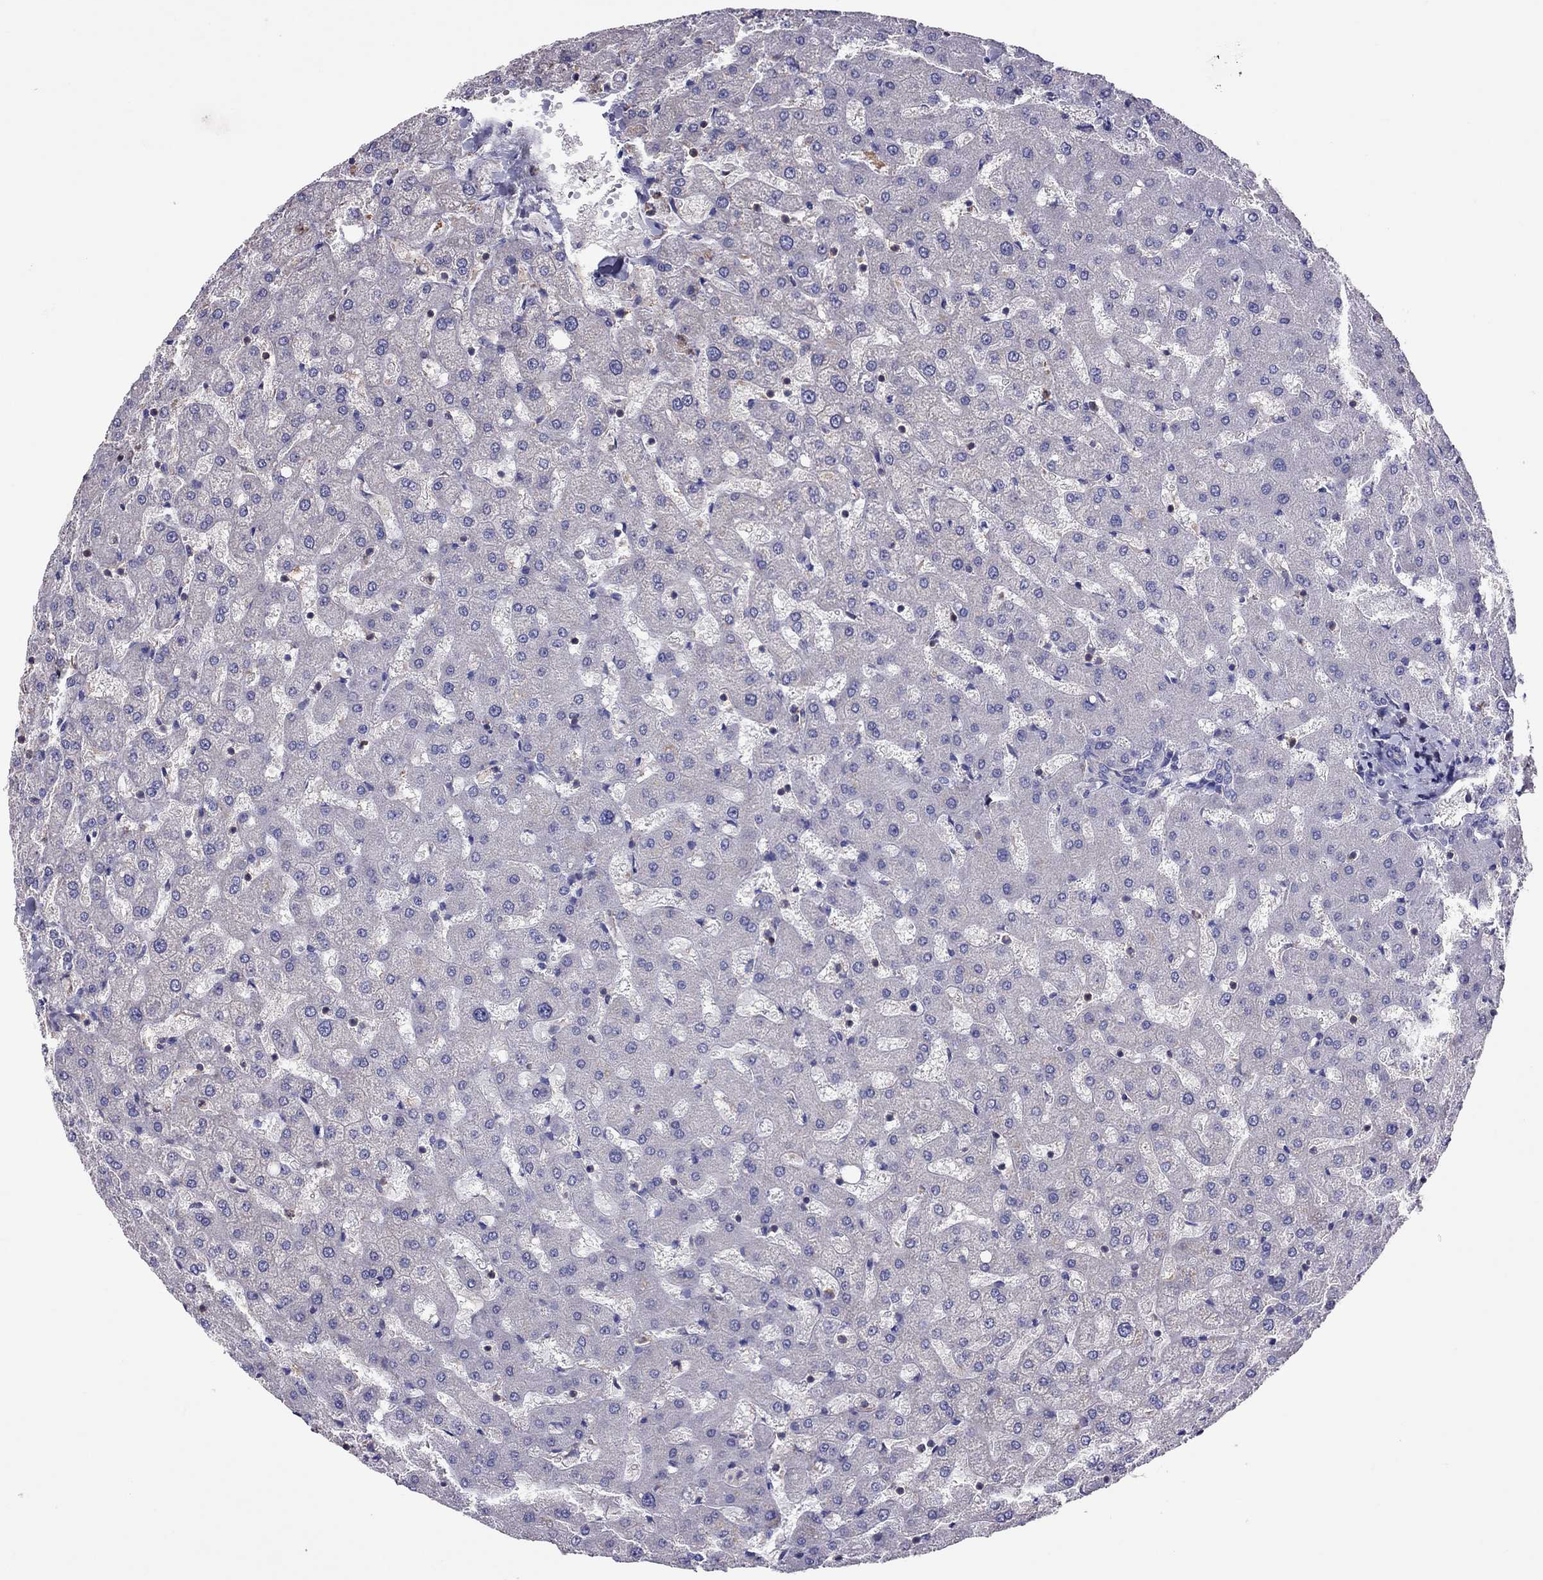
{"staining": {"intensity": "negative", "quantity": "none", "location": "none"}, "tissue": "liver", "cell_type": "Cholangiocytes", "image_type": "normal", "snomed": [{"axis": "morphology", "description": "Normal tissue, NOS"}, {"axis": "topography", "description": "Liver"}], "caption": "This is an immunohistochemistry micrograph of unremarkable liver. There is no positivity in cholangiocytes.", "gene": "TEX22", "patient": {"sex": "female", "age": 50}}